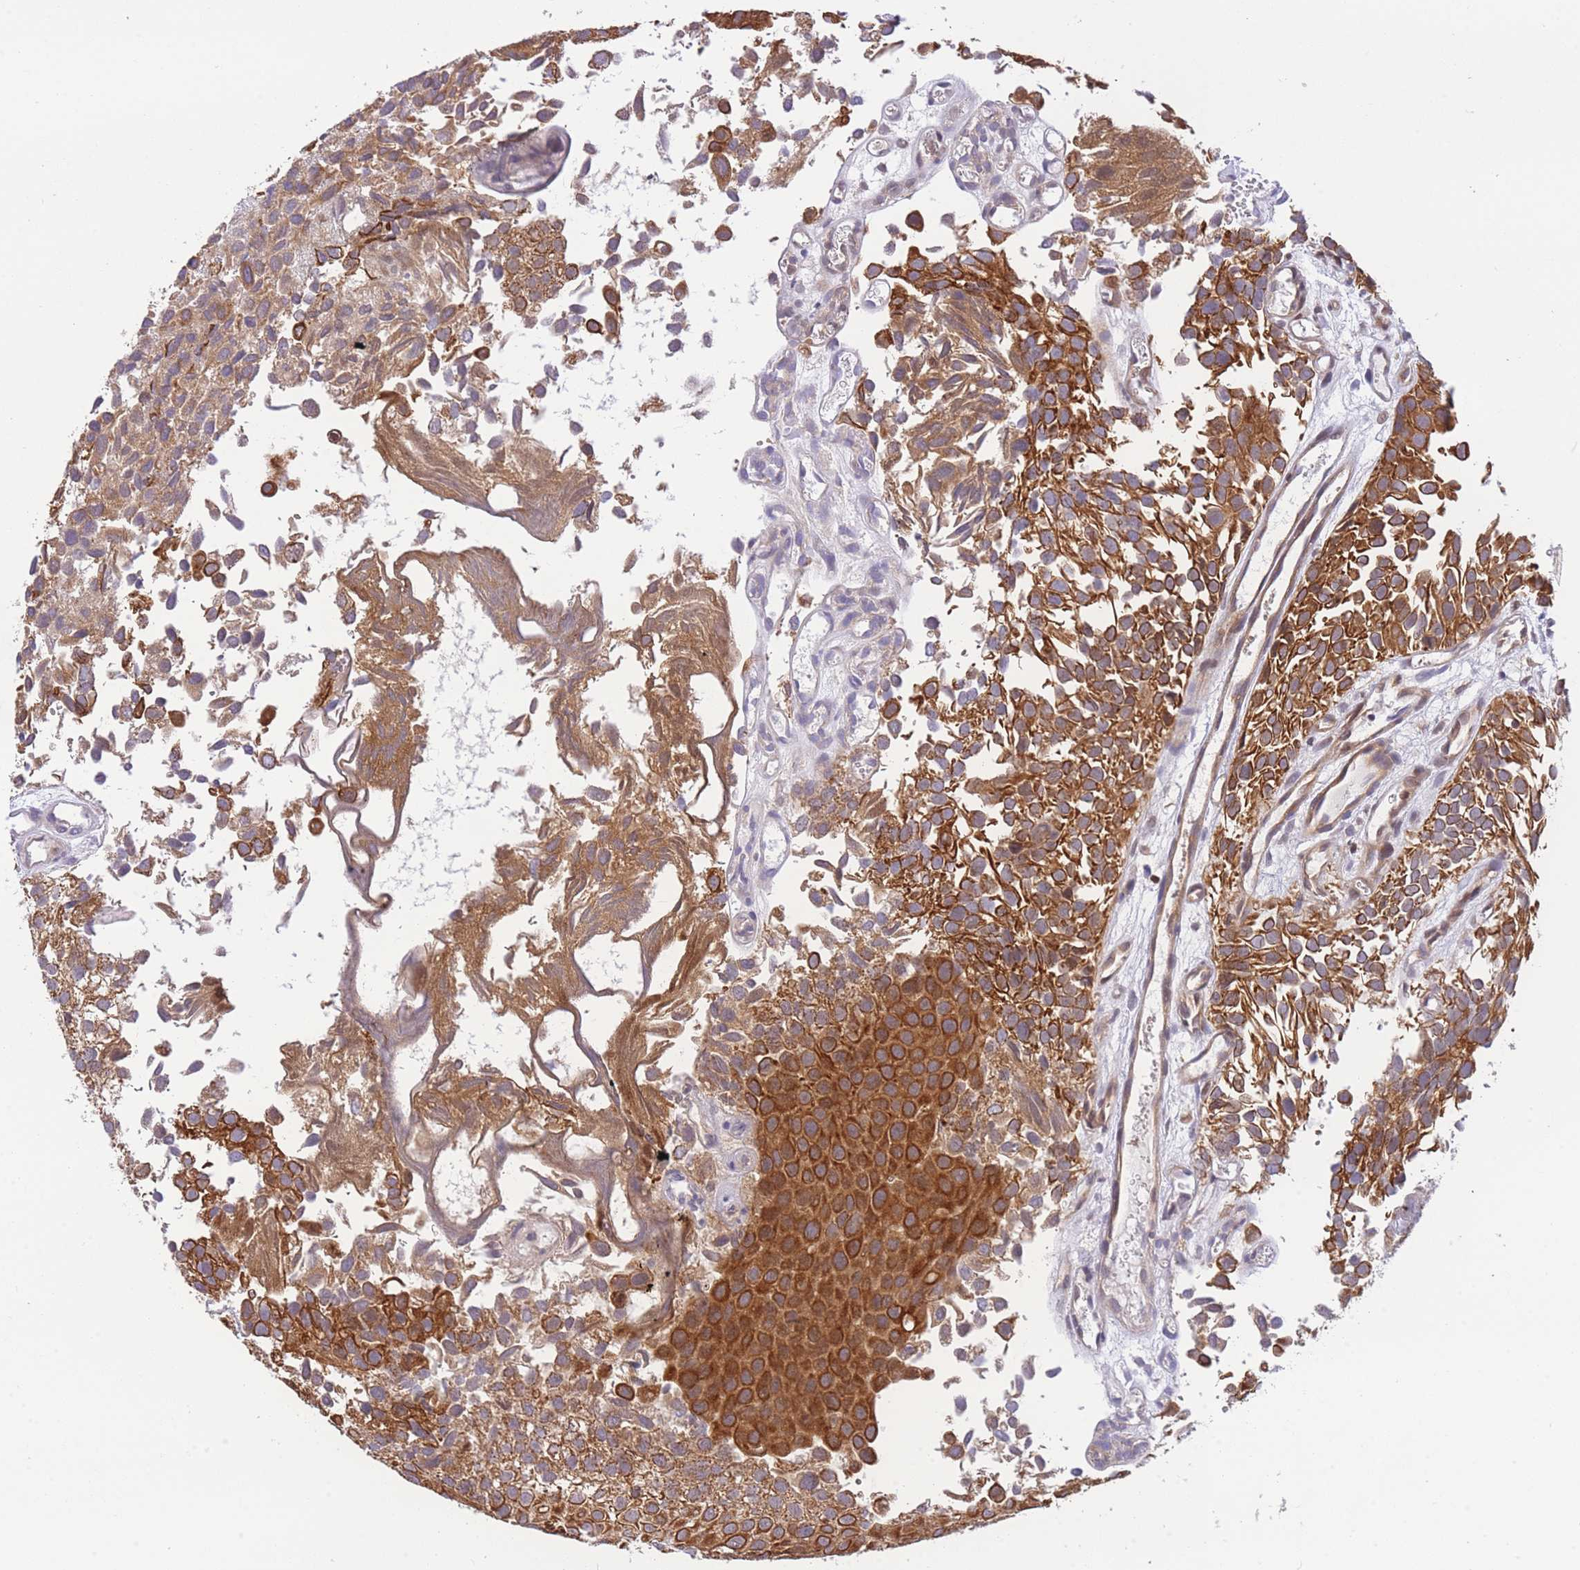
{"staining": {"intensity": "strong", "quantity": ">75%", "location": "cytoplasmic/membranous"}, "tissue": "urothelial cancer", "cell_type": "Tumor cells", "image_type": "cancer", "snomed": [{"axis": "morphology", "description": "Urothelial carcinoma, Low grade"}, {"axis": "topography", "description": "Urinary bladder"}], "caption": "Immunohistochemistry staining of urothelial carcinoma (low-grade), which shows high levels of strong cytoplasmic/membranous positivity in about >75% of tumor cells indicating strong cytoplasmic/membranous protein expression. The staining was performed using DAB (brown) for protein detection and nuclei were counterstained in hematoxylin (blue).", "gene": "EIF2B2", "patient": {"sex": "male", "age": 88}}